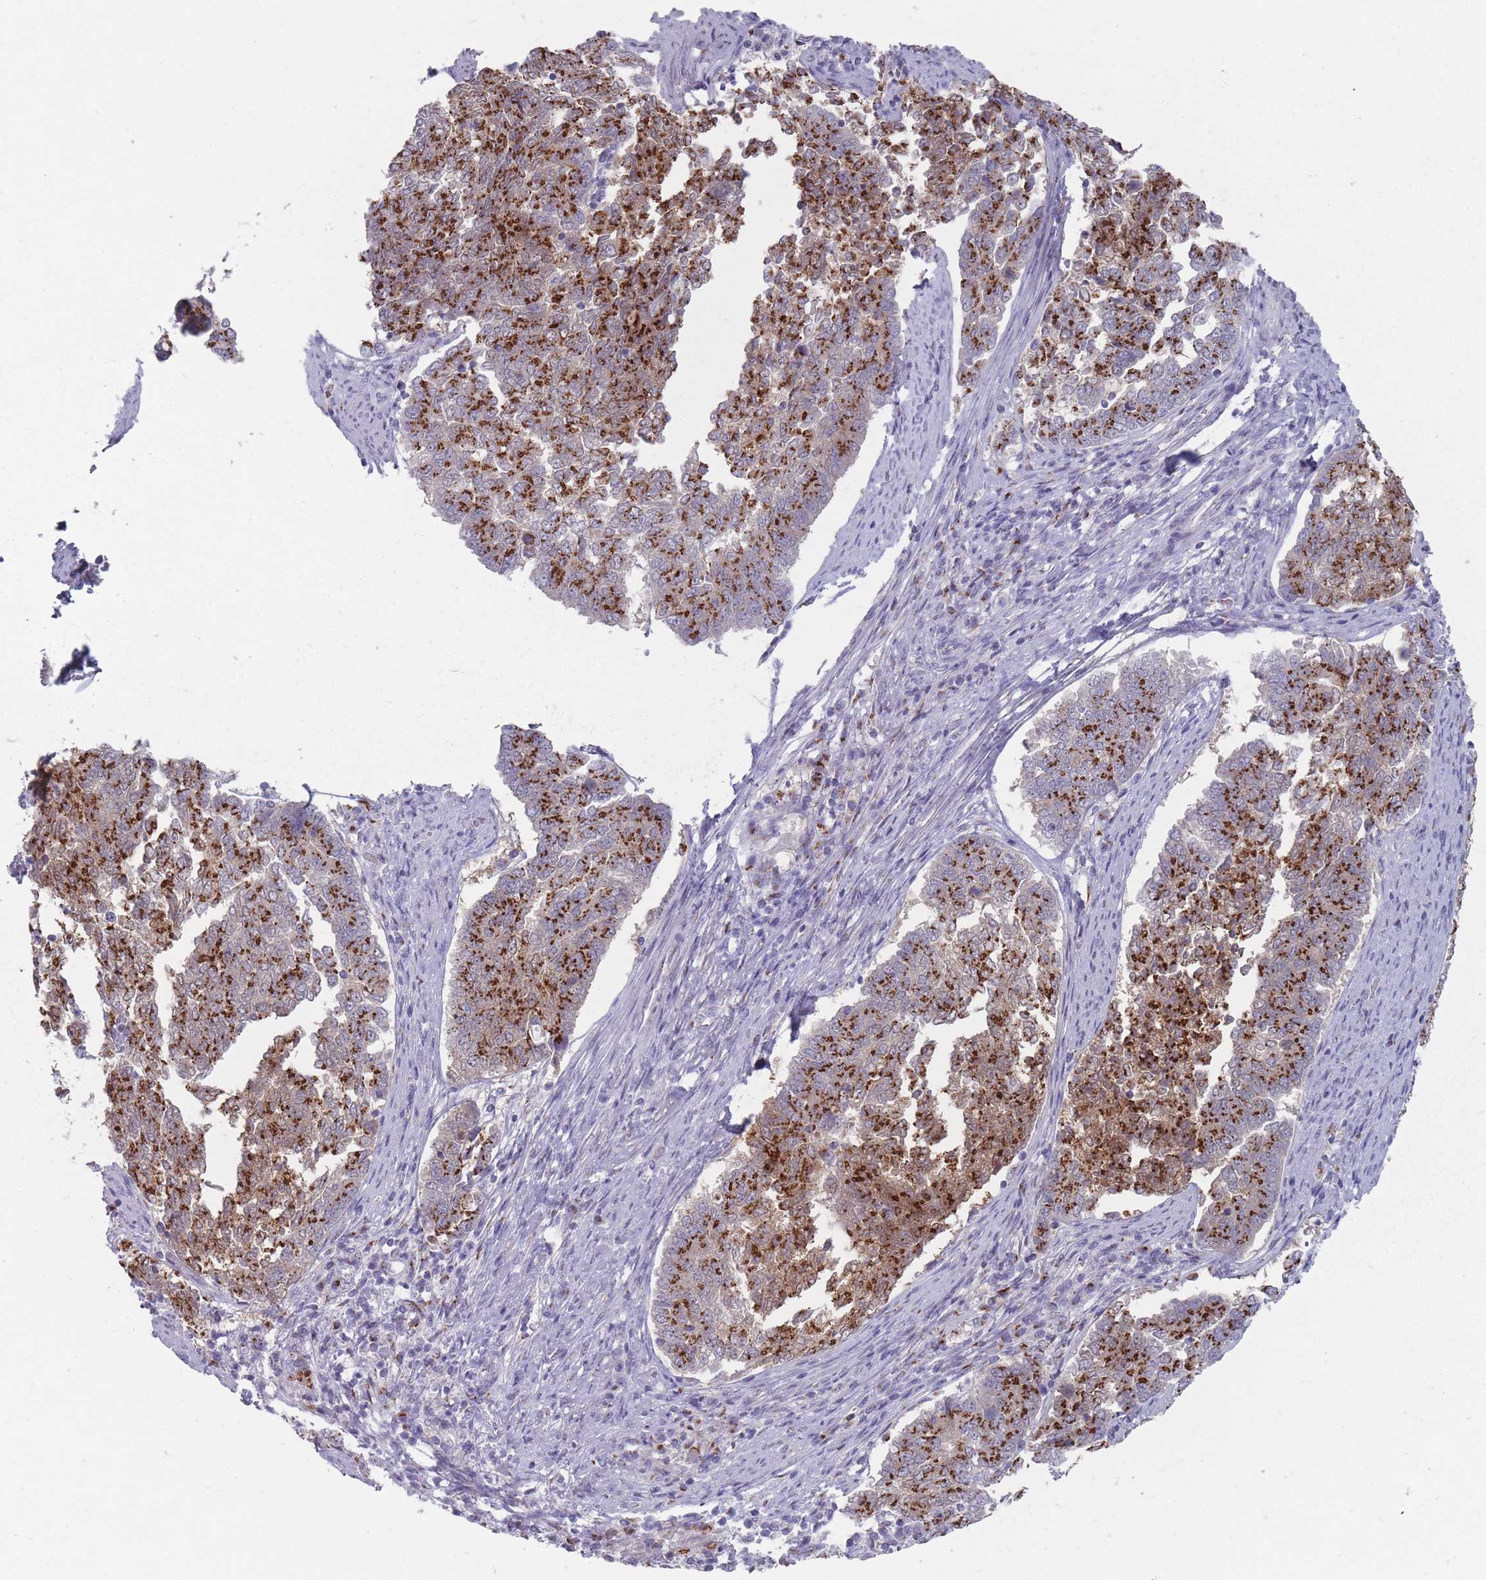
{"staining": {"intensity": "strong", "quantity": ">75%", "location": "cytoplasmic/membranous"}, "tissue": "endometrial cancer", "cell_type": "Tumor cells", "image_type": "cancer", "snomed": [{"axis": "morphology", "description": "Adenocarcinoma, NOS"}, {"axis": "topography", "description": "Endometrium"}], "caption": "This histopathology image exhibits immunohistochemistry staining of human endometrial cancer (adenocarcinoma), with high strong cytoplasmic/membranous expression in approximately >75% of tumor cells.", "gene": "MAN1B1", "patient": {"sex": "female", "age": 80}}